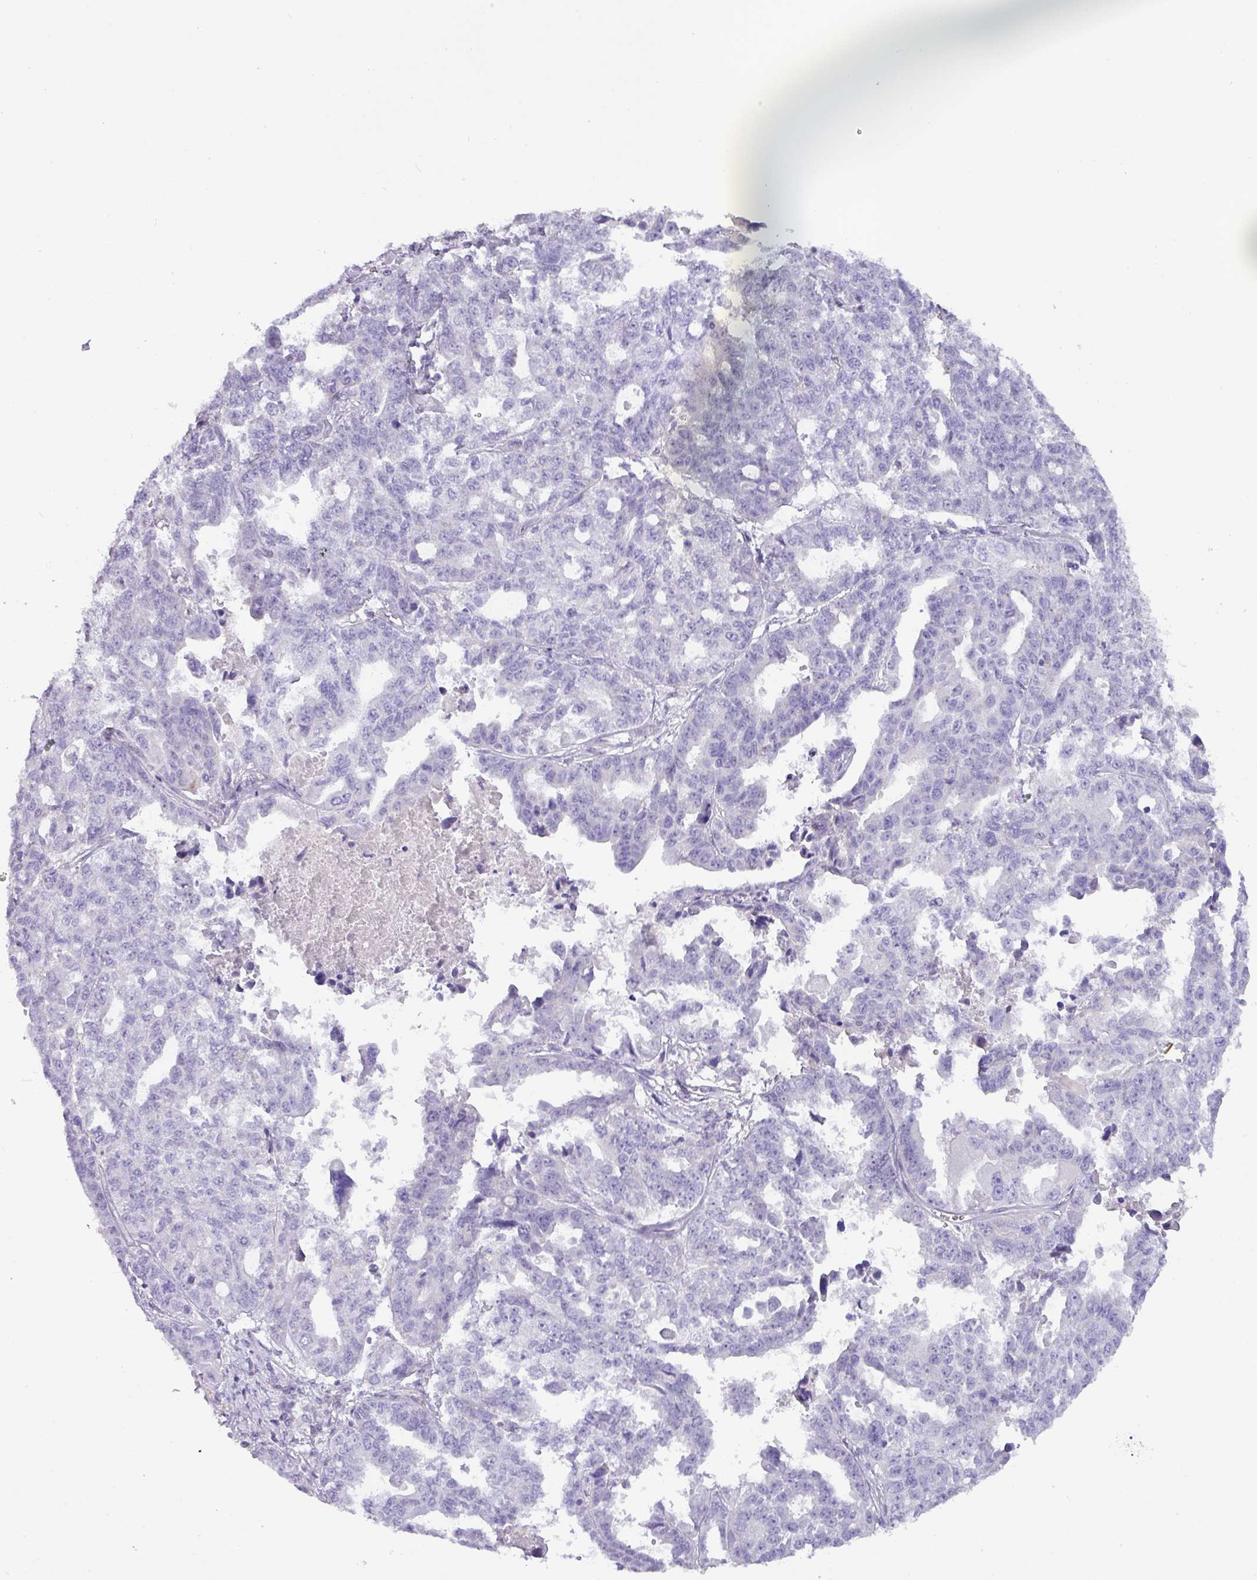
{"staining": {"intensity": "negative", "quantity": "none", "location": "none"}, "tissue": "ovarian cancer", "cell_type": "Tumor cells", "image_type": "cancer", "snomed": [{"axis": "morphology", "description": "Adenocarcinoma, NOS"}, {"axis": "morphology", "description": "Carcinoma, endometroid"}, {"axis": "topography", "description": "Ovary"}], "caption": "This is a histopathology image of immunohistochemistry (IHC) staining of ovarian cancer, which shows no positivity in tumor cells.", "gene": "ZNF524", "patient": {"sex": "female", "age": 72}}